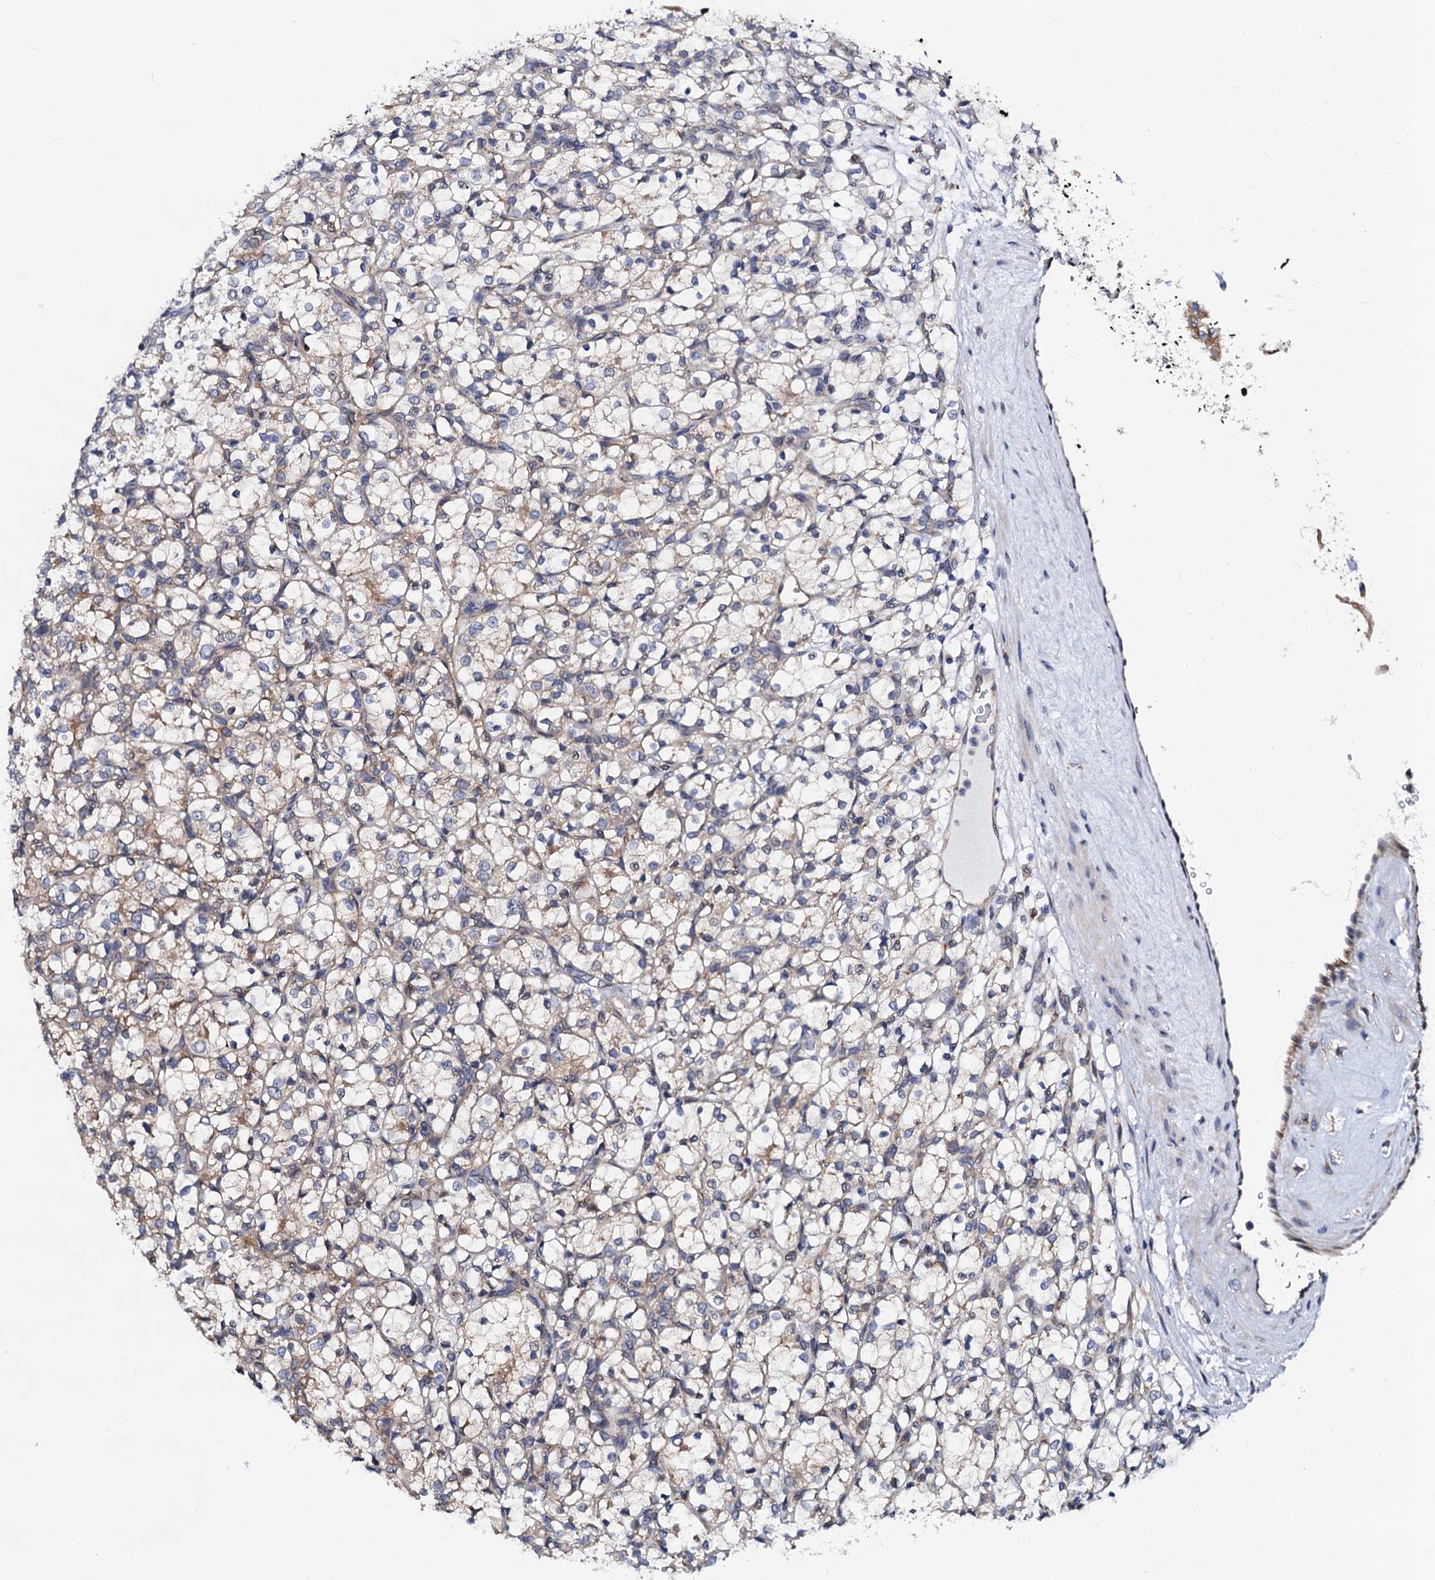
{"staining": {"intensity": "weak", "quantity": "25%-75%", "location": "cytoplasmic/membranous"}, "tissue": "renal cancer", "cell_type": "Tumor cells", "image_type": "cancer", "snomed": [{"axis": "morphology", "description": "Adenocarcinoma, NOS"}, {"axis": "topography", "description": "Kidney"}], "caption": "Brown immunohistochemical staining in adenocarcinoma (renal) reveals weak cytoplasmic/membranous staining in approximately 25%-75% of tumor cells. Using DAB (3,3'-diaminobenzidine) (brown) and hematoxylin (blue) stains, captured at high magnification using brightfield microscopy.", "gene": "PGLS", "patient": {"sex": "female", "age": 69}}